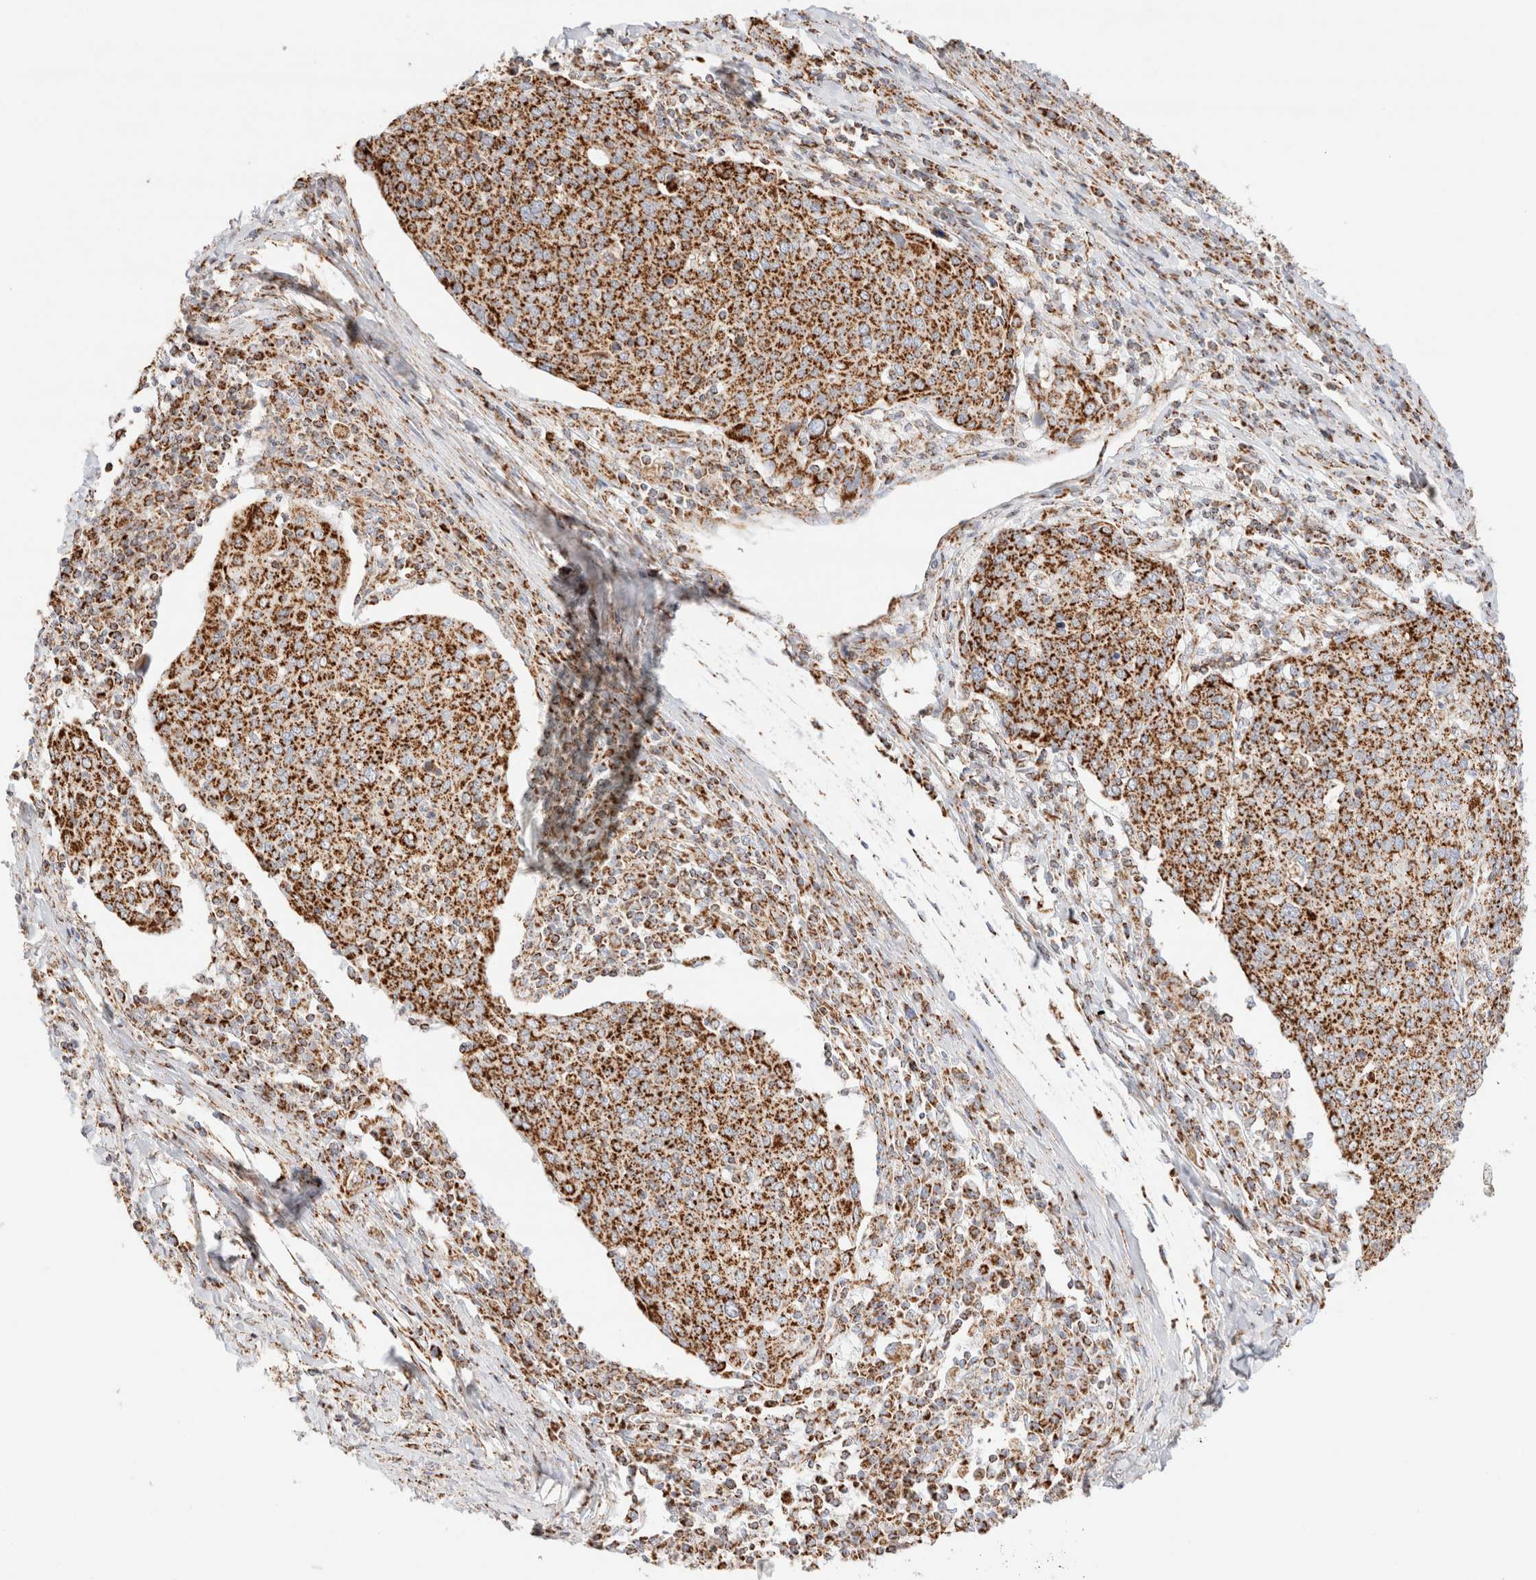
{"staining": {"intensity": "strong", "quantity": ">75%", "location": "cytoplasmic/membranous"}, "tissue": "cervical cancer", "cell_type": "Tumor cells", "image_type": "cancer", "snomed": [{"axis": "morphology", "description": "Squamous cell carcinoma, NOS"}, {"axis": "topography", "description": "Cervix"}], "caption": "A brown stain shows strong cytoplasmic/membranous positivity of a protein in cervical cancer (squamous cell carcinoma) tumor cells.", "gene": "PHB2", "patient": {"sex": "female", "age": 40}}